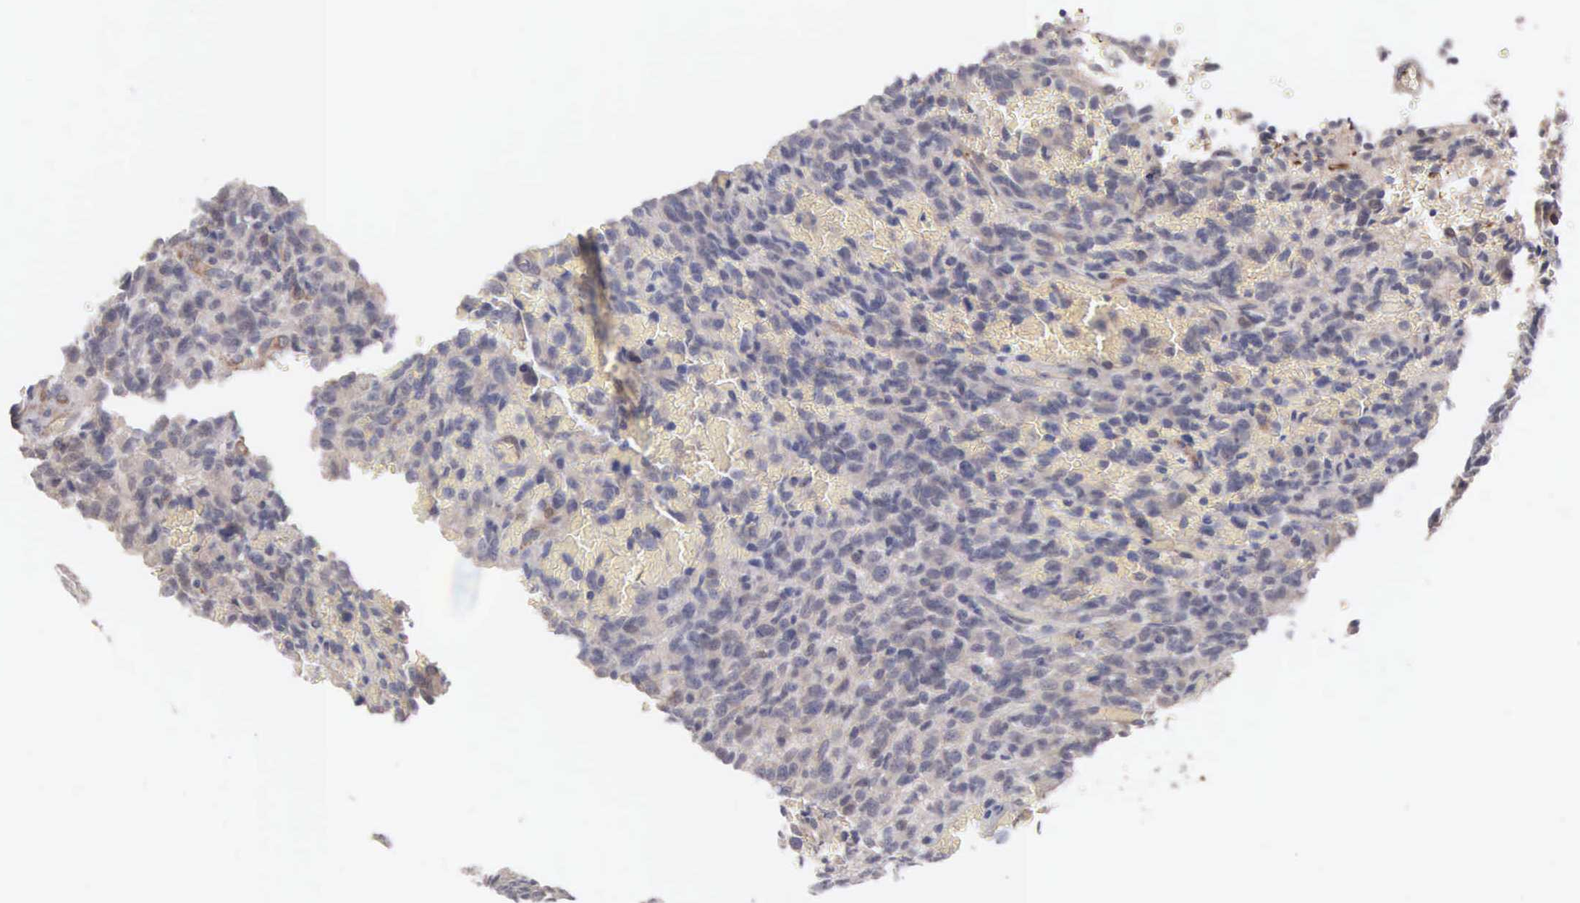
{"staining": {"intensity": "weak", "quantity": "25%-75%", "location": "cytoplasmic/membranous"}, "tissue": "glioma", "cell_type": "Tumor cells", "image_type": "cancer", "snomed": [{"axis": "morphology", "description": "Glioma, malignant, High grade"}, {"axis": "topography", "description": "Brain"}], "caption": "Immunohistochemistry (DAB (3,3'-diaminobenzidine)) staining of human high-grade glioma (malignant) reveals weak cytoplasmic/membranous protein positivity in about 25%-75% of tumor cells.", "gene": "INF2", "patient": {"sex": "male", "age": 56}}